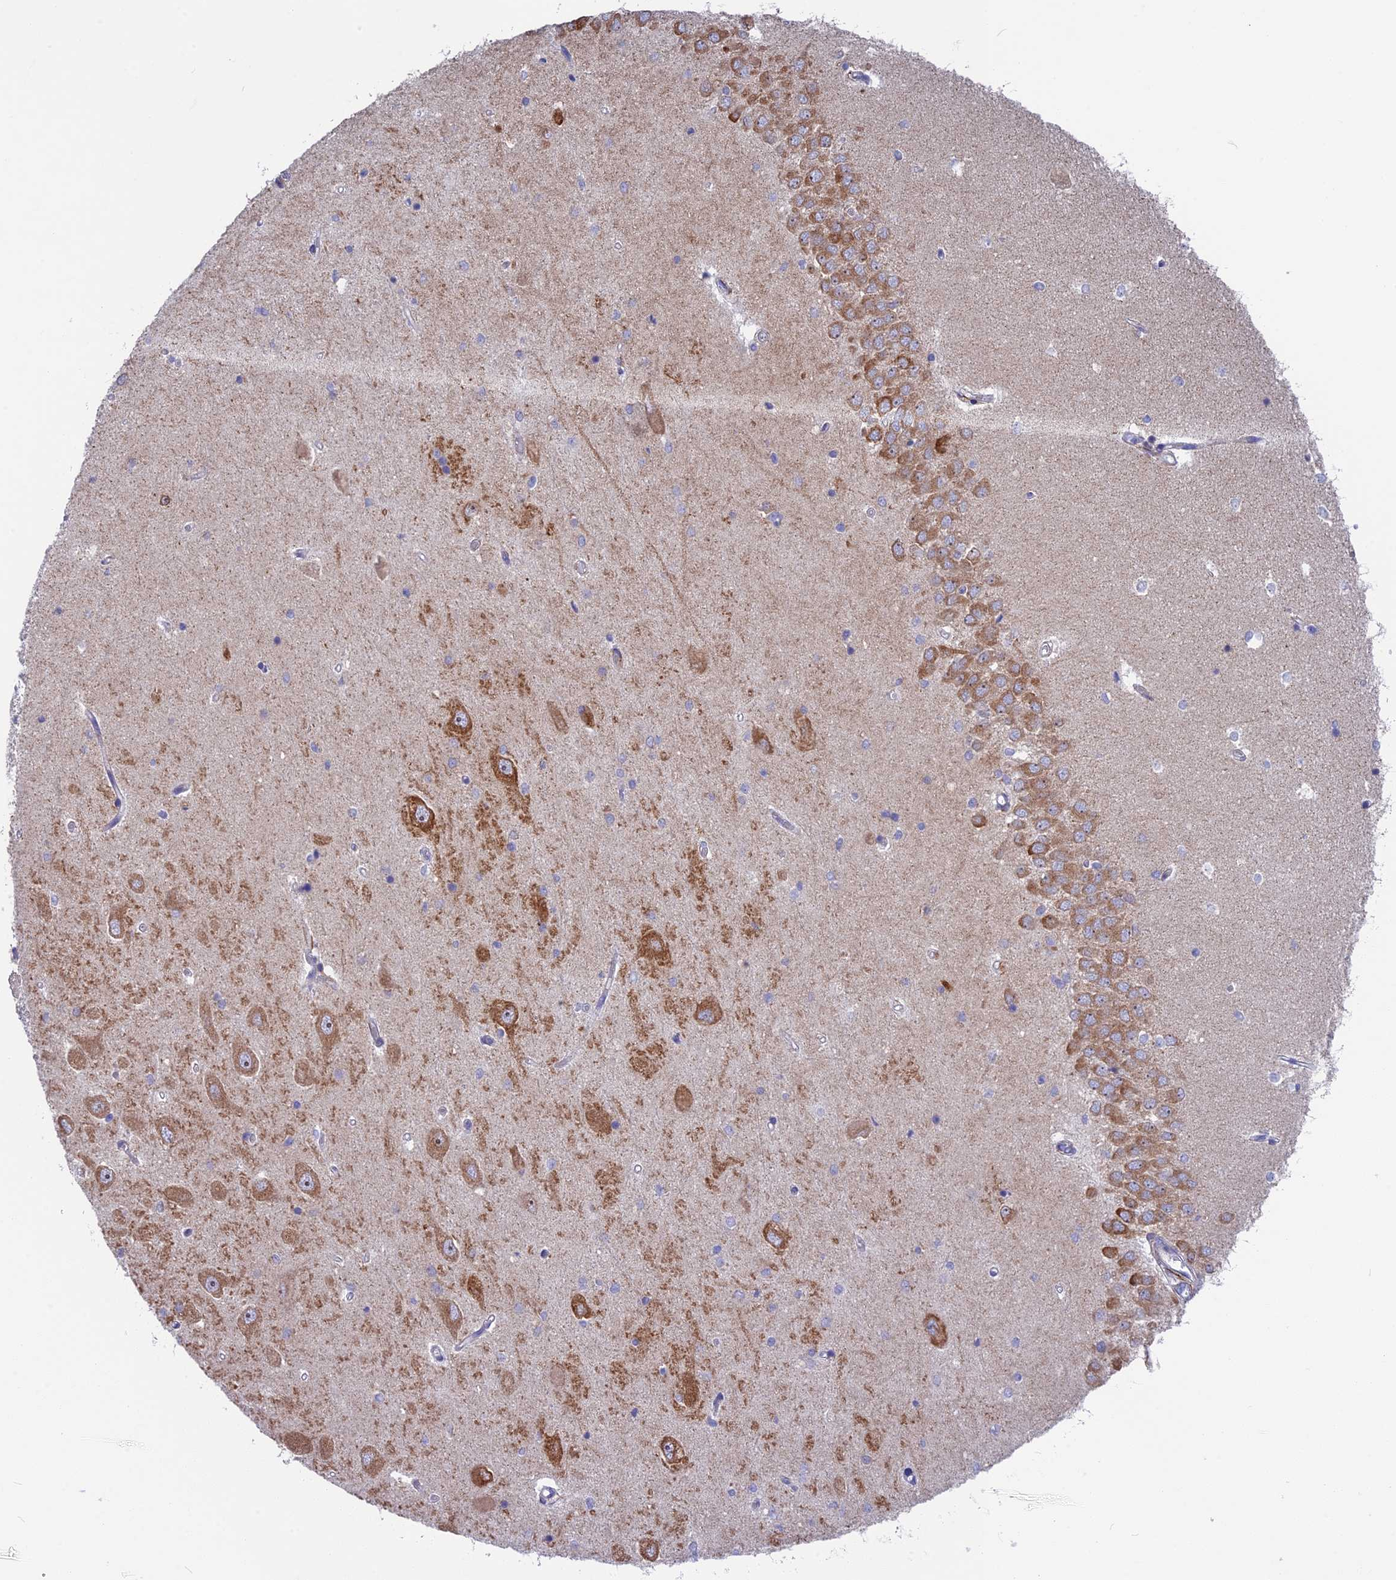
{"staining": {"intensity": "negative", "quantity": "none", "location": "none"}, "tissue": "hippocampus", "cell_type": "Glial cells", "image_type": "normal", "snomed": [{"axis": "morphology", "description": "Normal tissue, NOS"}, {"axis": "topography", "description": "Hippocampus"}], "caption": "An immunohistochemistry (IHC) micrograph of benign hippocampus is shown. There is no staining in glial cells of hippocampus. (DAB immunohistochemistry (IHC) with hematoxylin counter stain).", "gene": "PLAC9", "patient": {"sex": "male", "age": 45}}